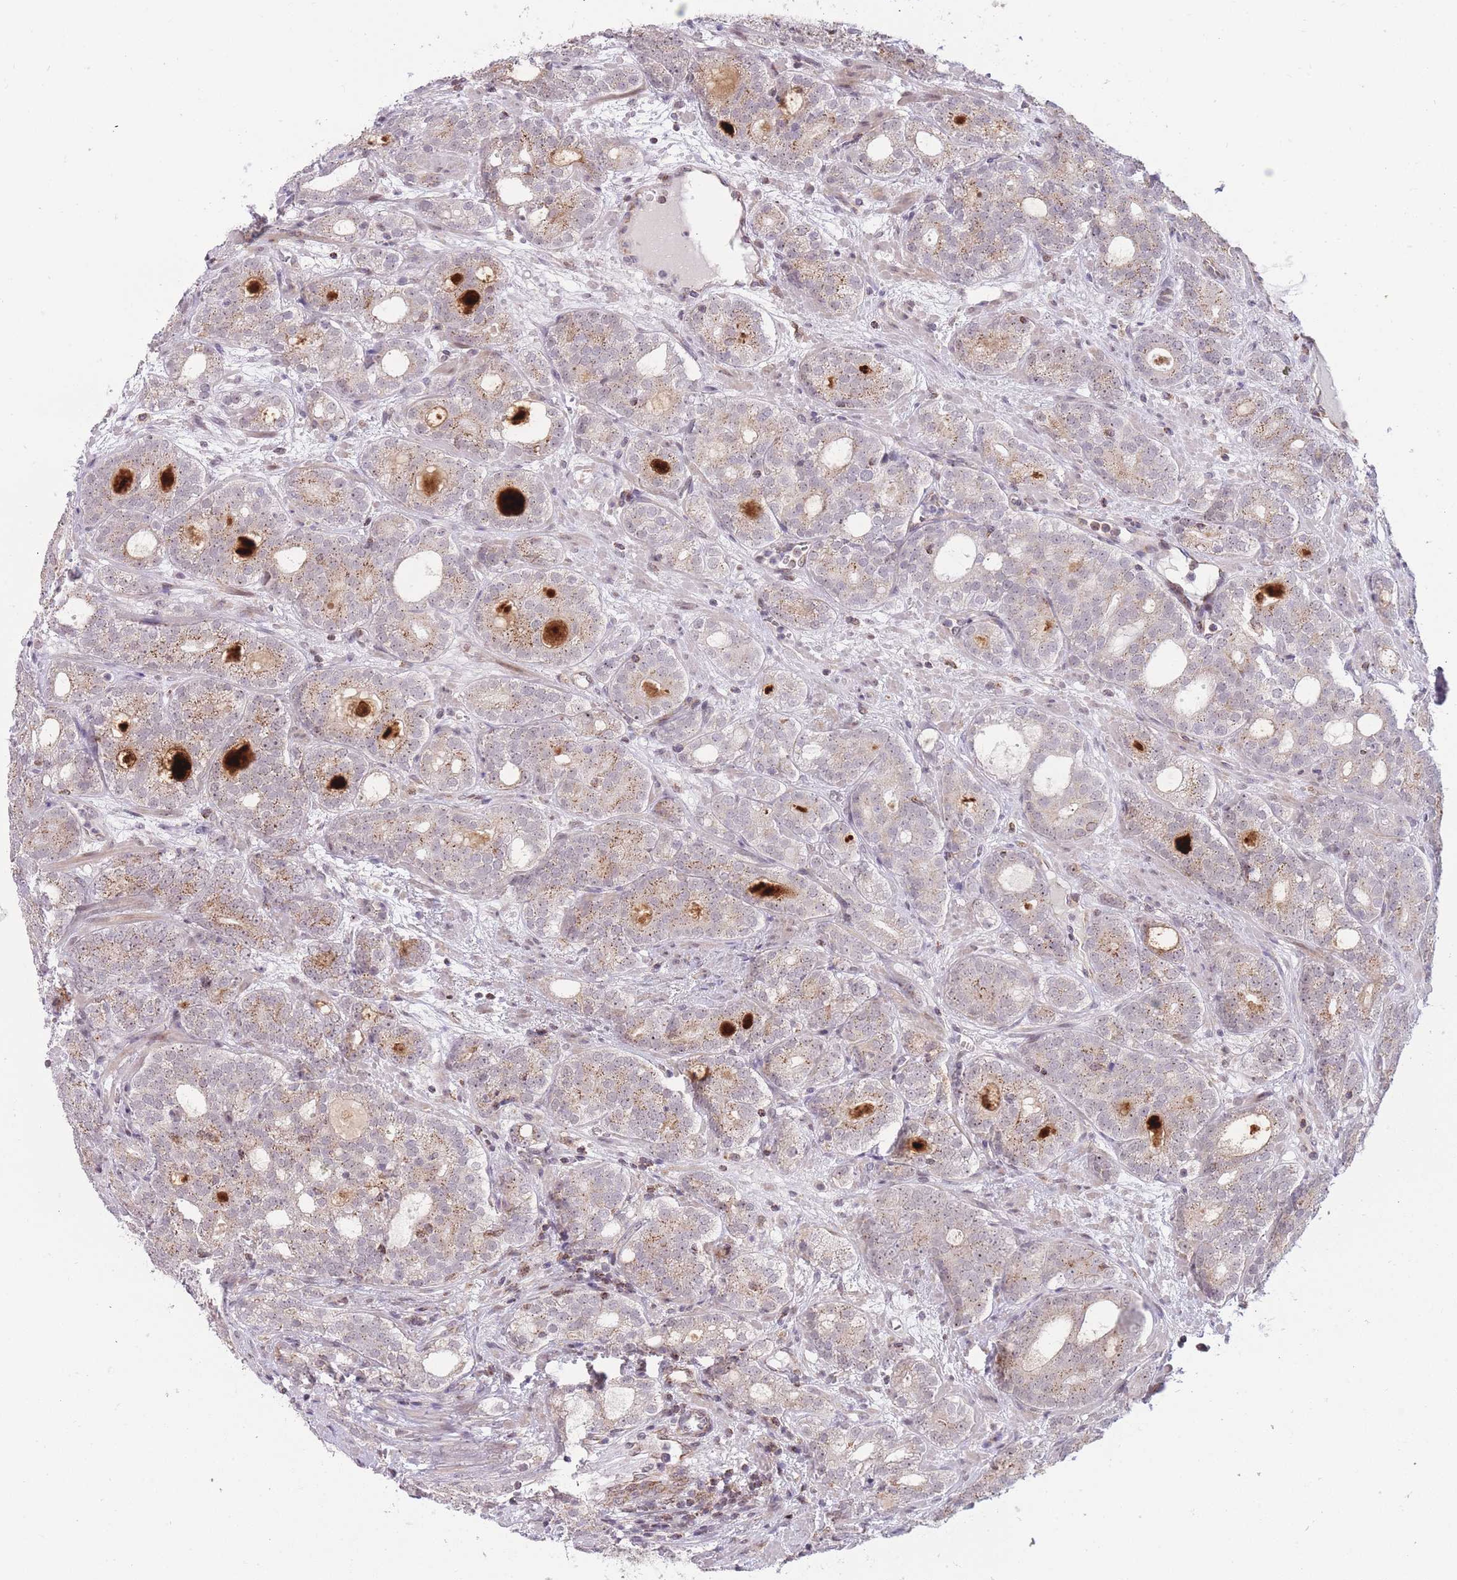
{"staining": {"intensity": "moderate", "quantity": "<25%", "location": "cytoplasmic/membranous"}, "tissue": "prostate cancer", "cell_type": "Tumor cells", "image_type": "cancer", "snomed": [{"axis": "morphology", "description": "Adenocarcinoma, High grade"}, {"axis": "topography", "description": "Prostate"}], "caption": "Immunohistochemical staining of human prostate high-grade adenocarcinoma exhibits low levels of moderate cytoplasmic/membranous expression in approximately <25% of tumor cells.", "gene": "DPYSL4", "patient": {"sex": "male", "age": 64}}